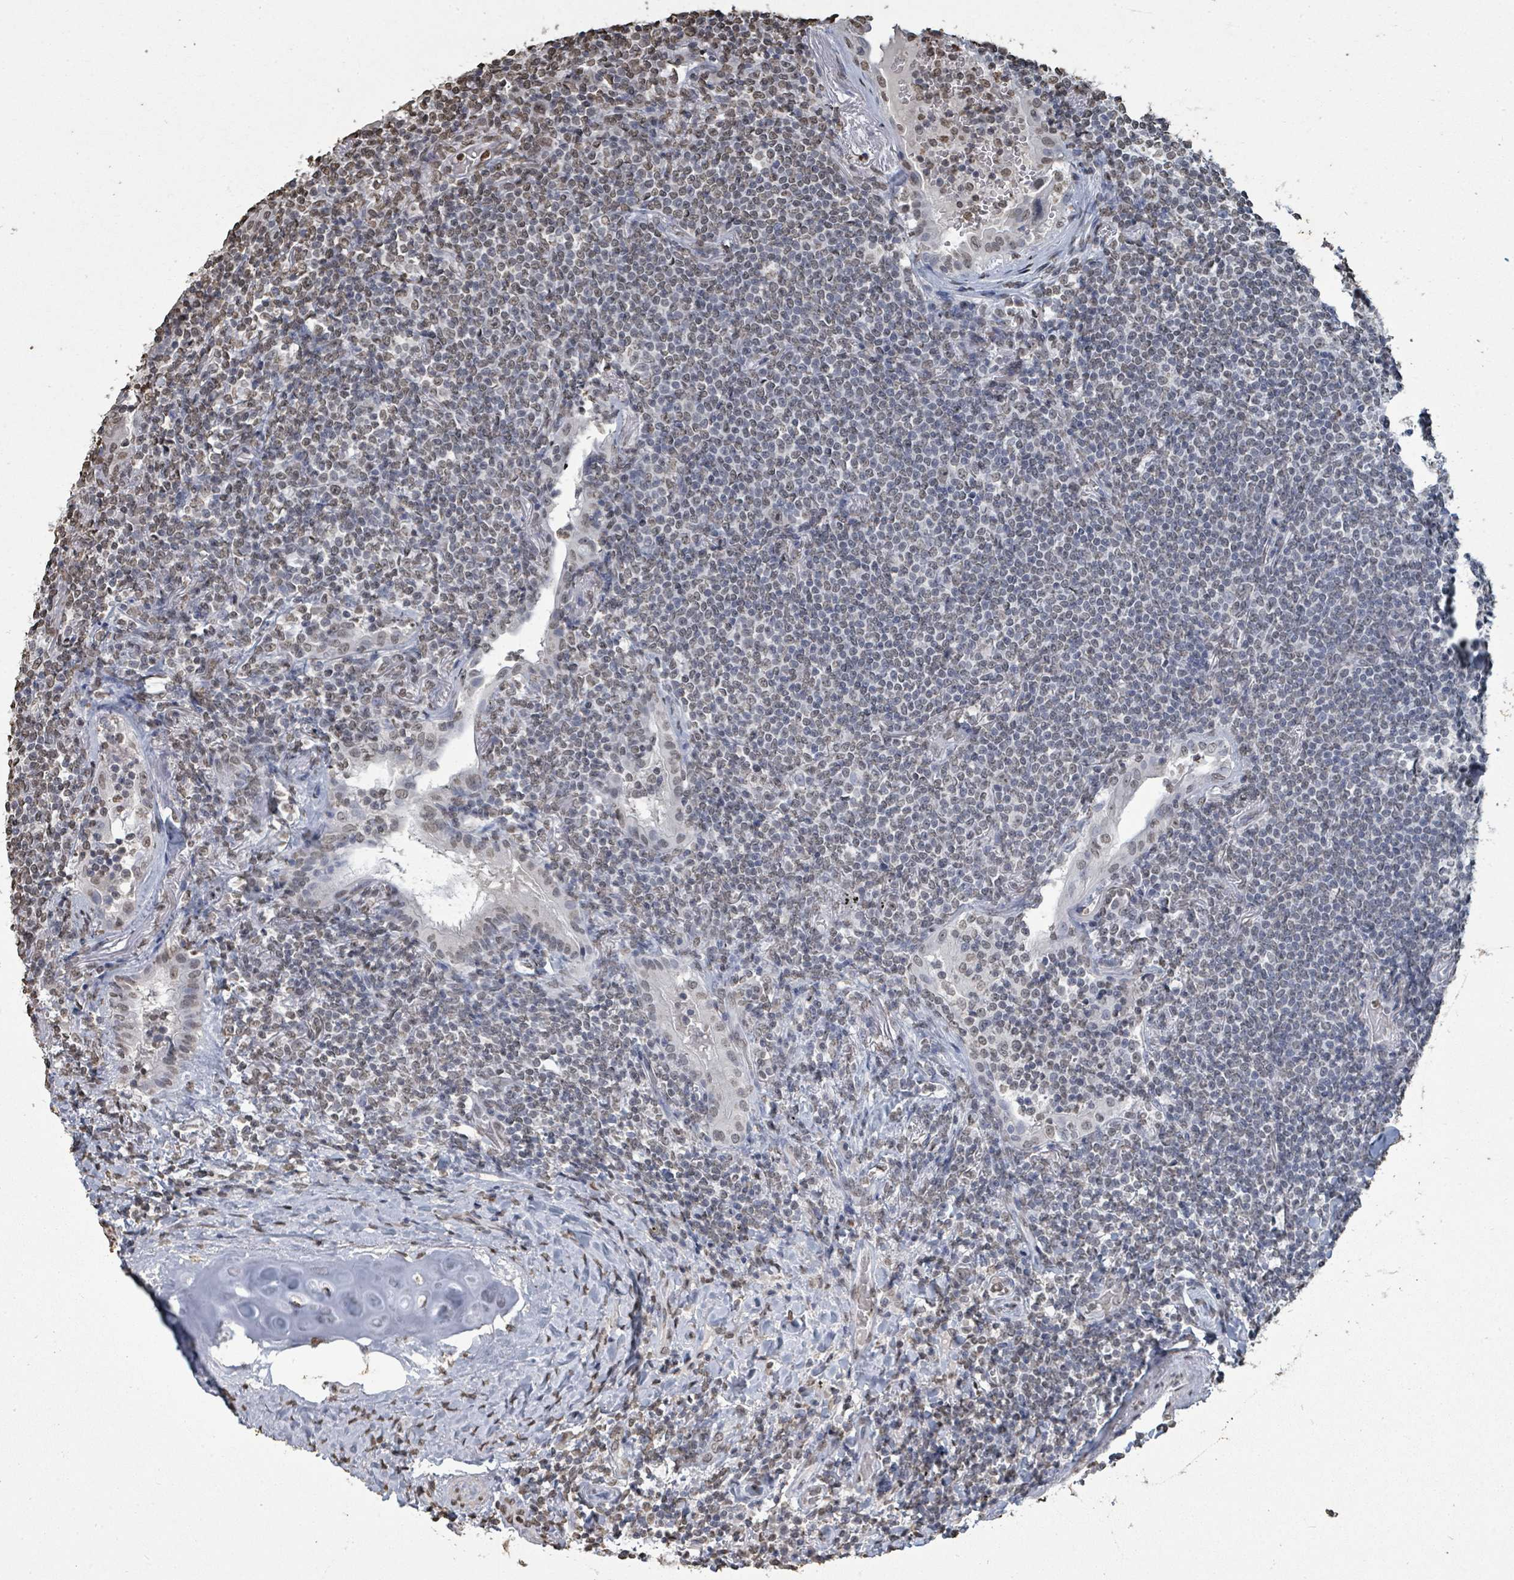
{"staining": {"intensity": "weak", "quantity": "<25%", "location": "nuclear"}, "tissue": "lymphoma", "cell_type": "Tumor cells", "image_type": "cancer", "snomed": [{"axis": "morphology", "description": "Malignant lymphoma, non-Hodgkin's type, Low grade"}, {"axis": "topography", "description": "Lung"}], "caption": "Human lymphoma stained for a protein using IHC reveals no expression in tumor cells.", "gene": "MRPS12", "patient": {"sex": "female", "age": 71}}